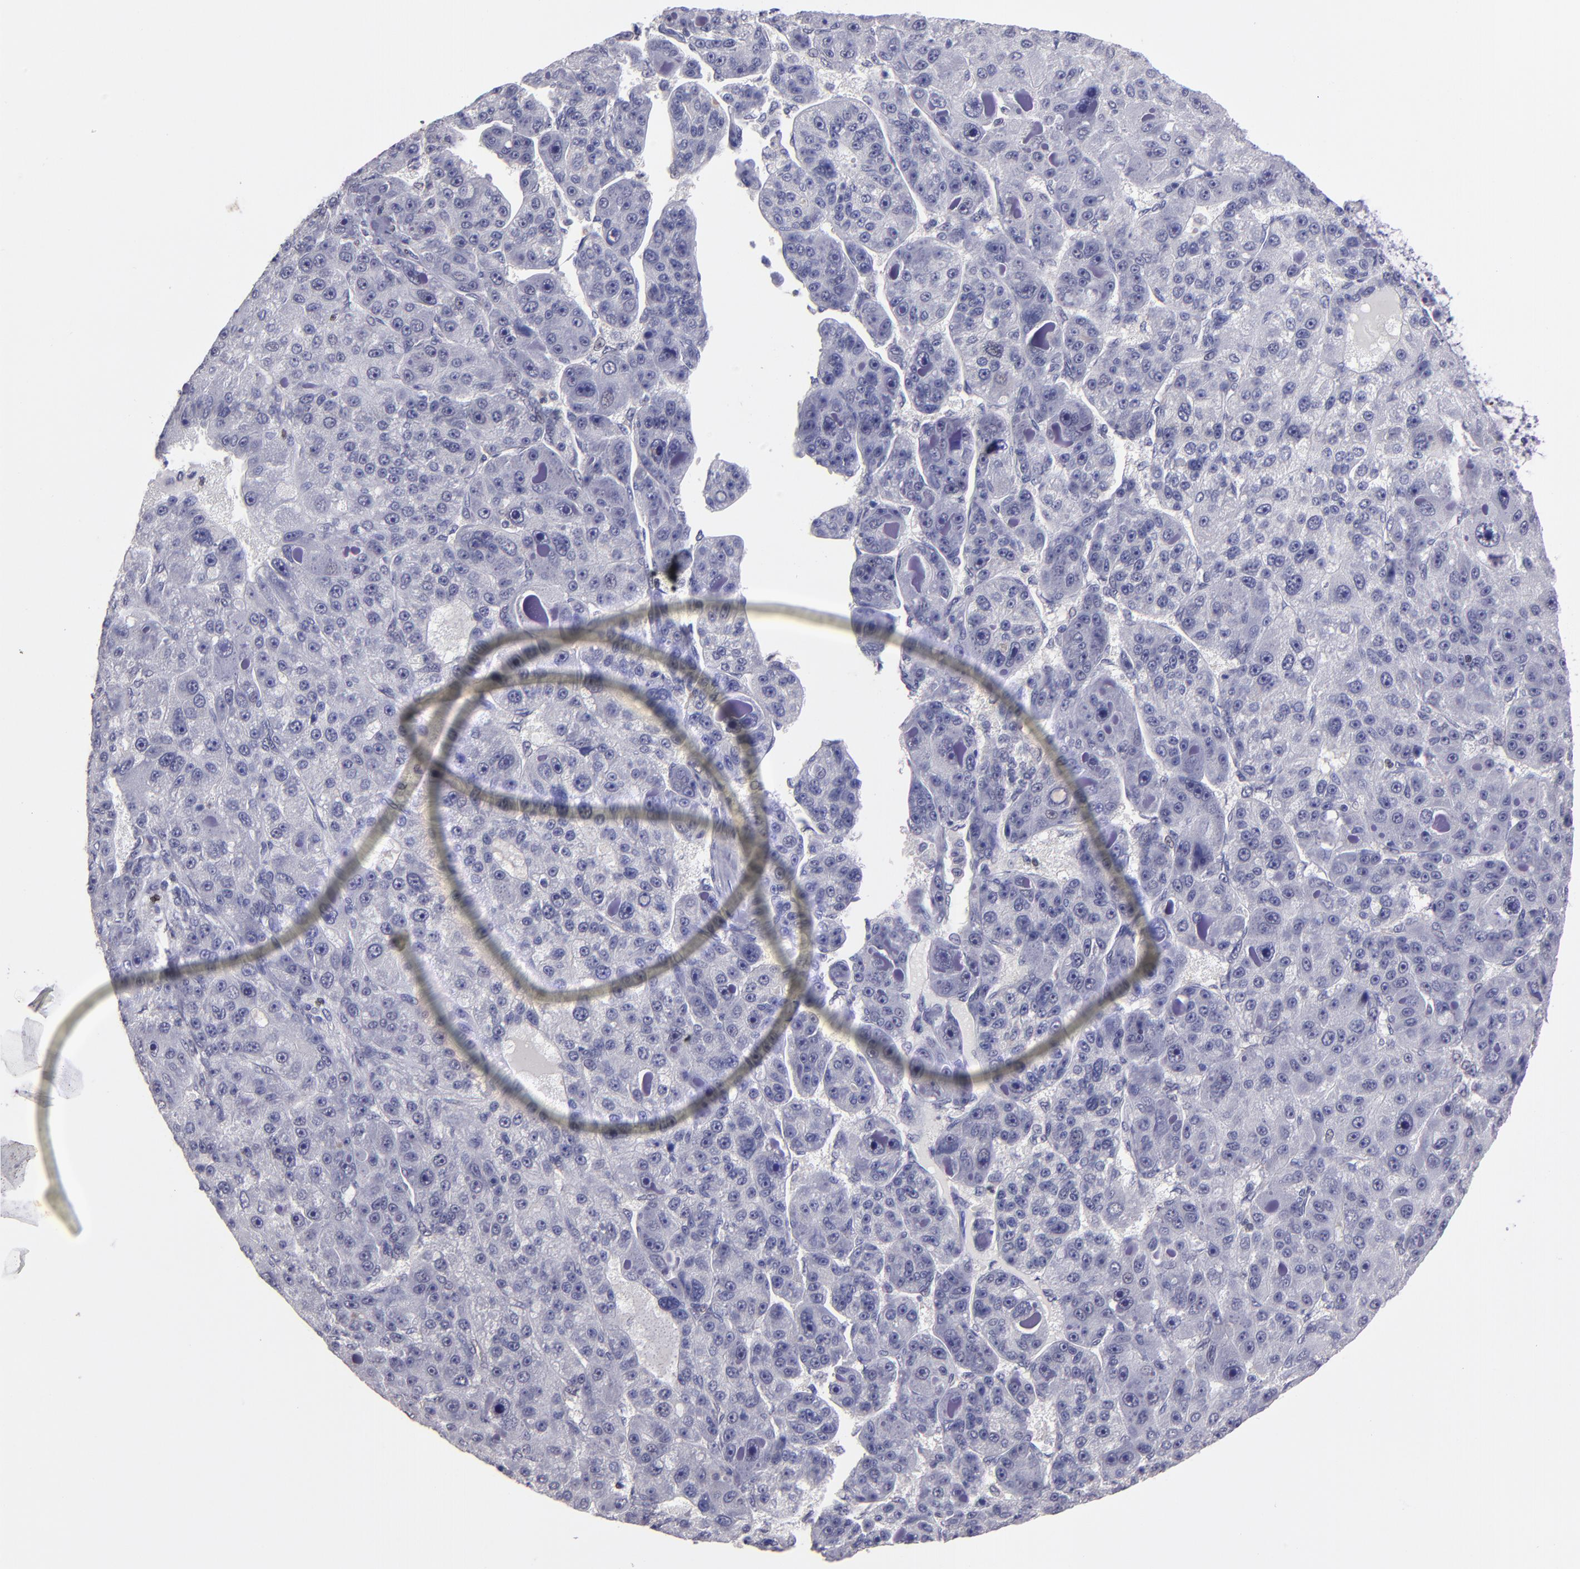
{"staining": {"intensity": "negative", "quantity": "none", "location": "none"}, "tissue": "liver cancer", "cell_type": "Tumor cells", "image_type": "cancer", "snomed": [{"axis": "morphology", "description": "Carcinoma, Hepatocellular, NOS"}, {"axis": "topography", "description": "Liver"}], "caption": "Immunohistochemical staining of liver hepatocellular carcinoma shows no significant positivity in tumor cells. (Brightfield microscopy of DAB immunohistochemistry at high magnification).", "gene": "CEBPE", "patient": {"sex": "male", "age": 76}}